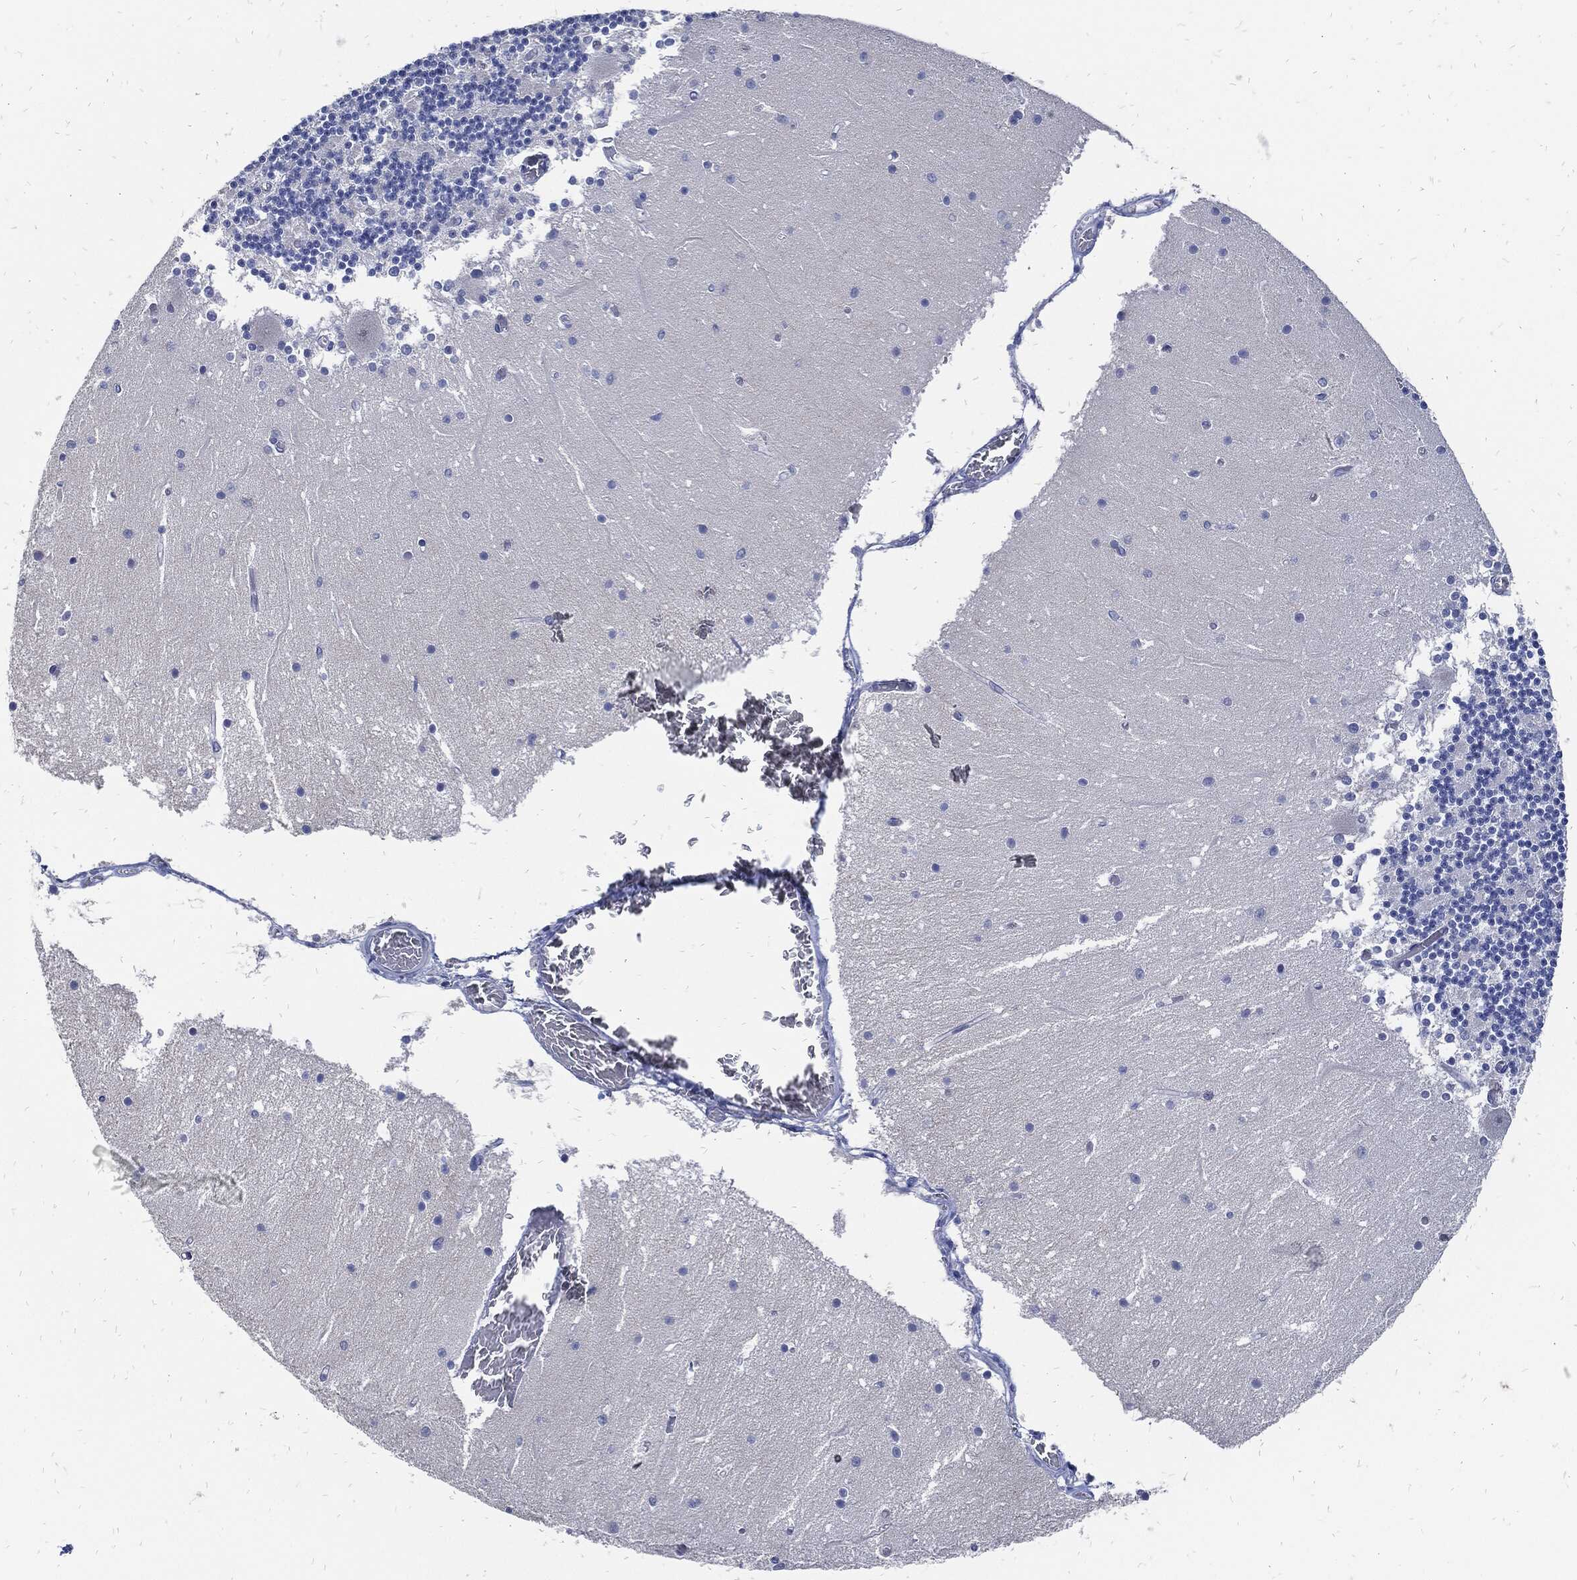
{"staining": {"intensity": "negative", "quantity": "none", "location": "none"}, "tissue": "cerebellum", "cell_type": "Cells in granular layer", "image_type": "normal", "snomed": [{"axis": "morphology", "description": "Normal tissue, NOS"}, {"axis": "topography", "description": "Cerebellum"}], "caption": "This is an IHC histopathology image of normal cerebellum. There is no staining in cells in granular layer.", "gene": "FABP4", "patient": {"sex": "female", "age": 28}}